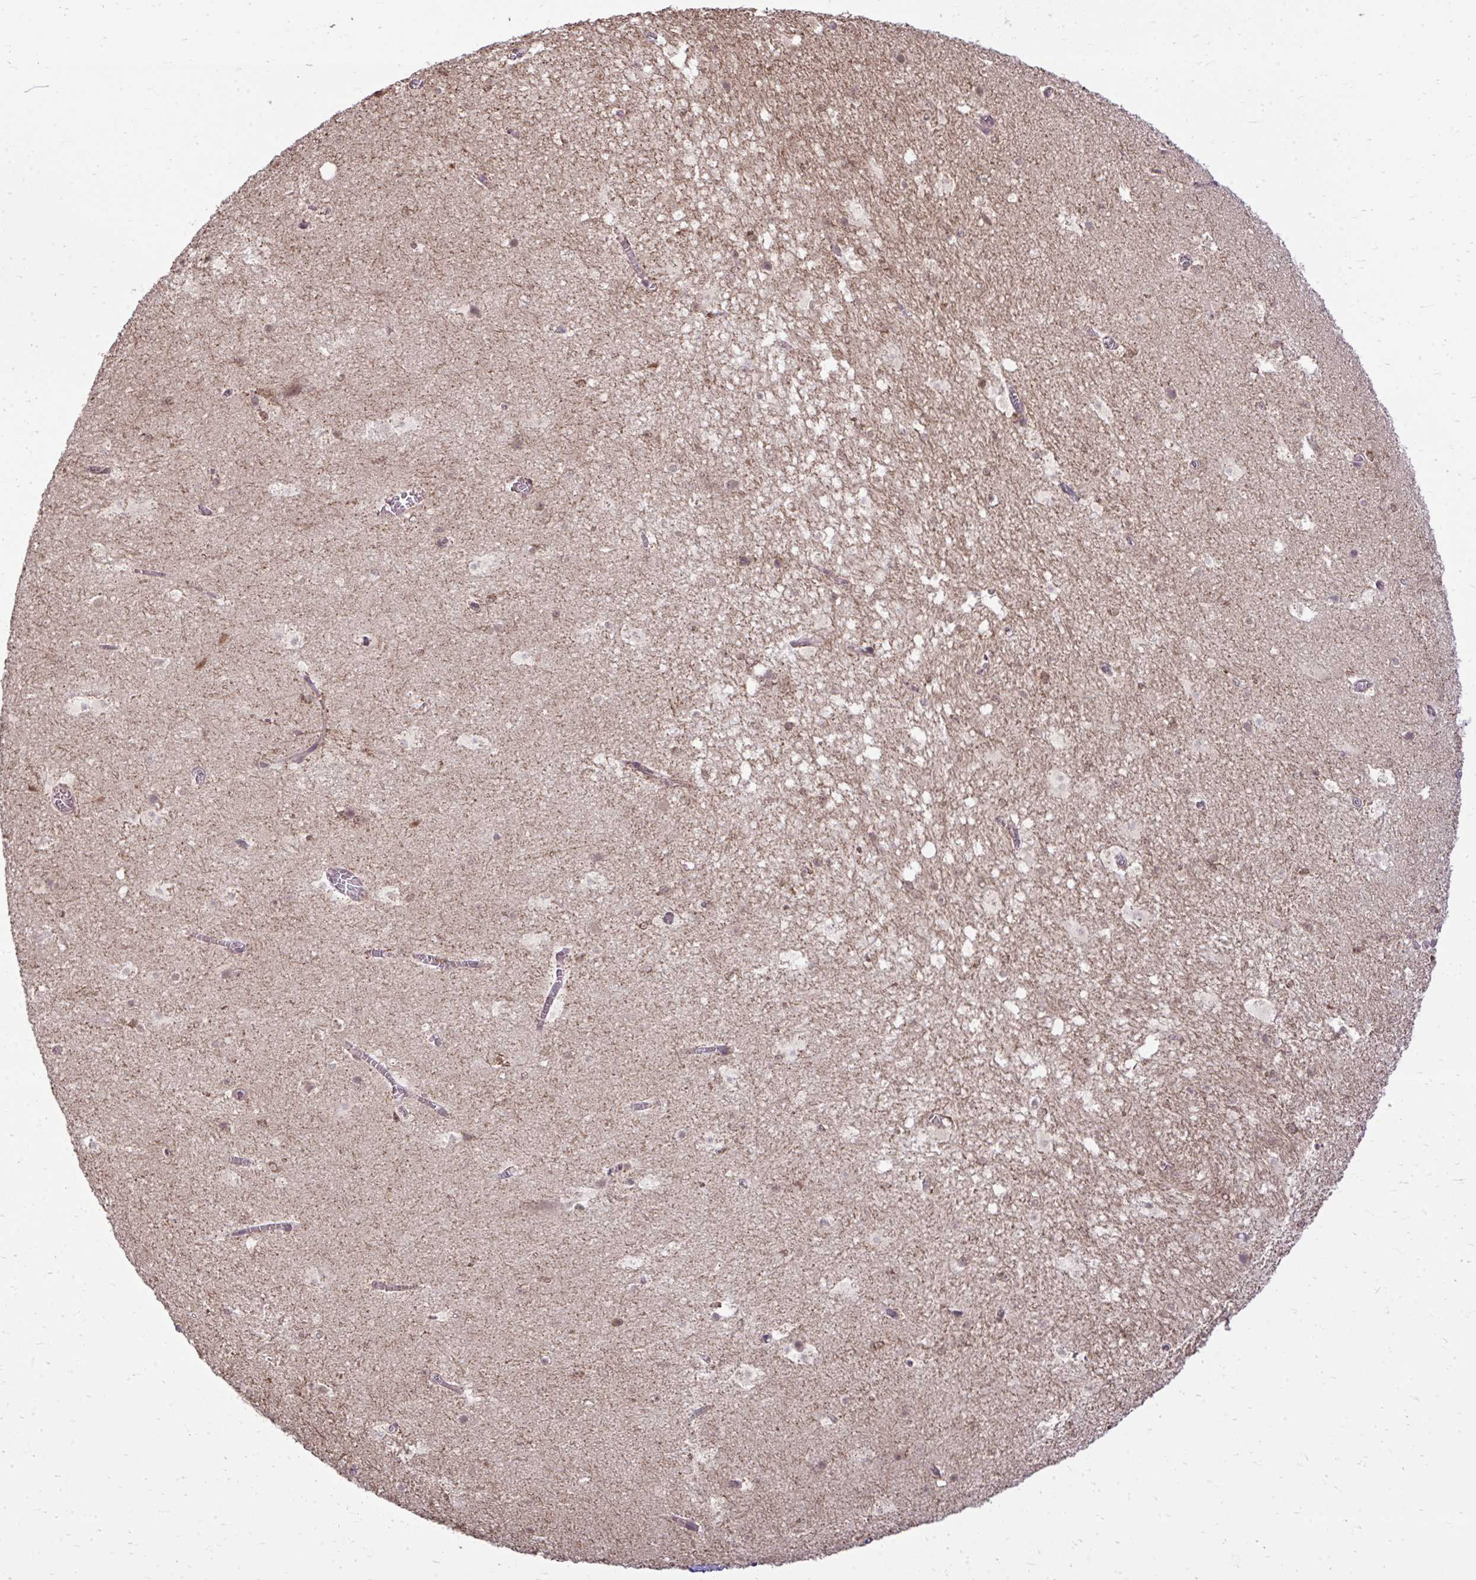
{"staining": {"intensity": "moderate", "quantity": "<25%", "location": "cytoplasmic/membranous"}, "tissue": "hippocampus", "cell_type": "Glial cells", "image_type": "normal", "snomed": [{"axis": "morphology", "description": "Normal tissue, NOS"}, {"axis": "topography", "description": "Hippocampus"}], "caption": "Hippocampus was stained to show a protein in brown. There is low levels of moderate cytoplasmic/membranous positivity in approximately <25% of glial cells. (DAB = brown stain, brightfield microscopy at high magnification).", "gene": "ZSCAN9", "patient": {"sex": "female", "age": 42}}